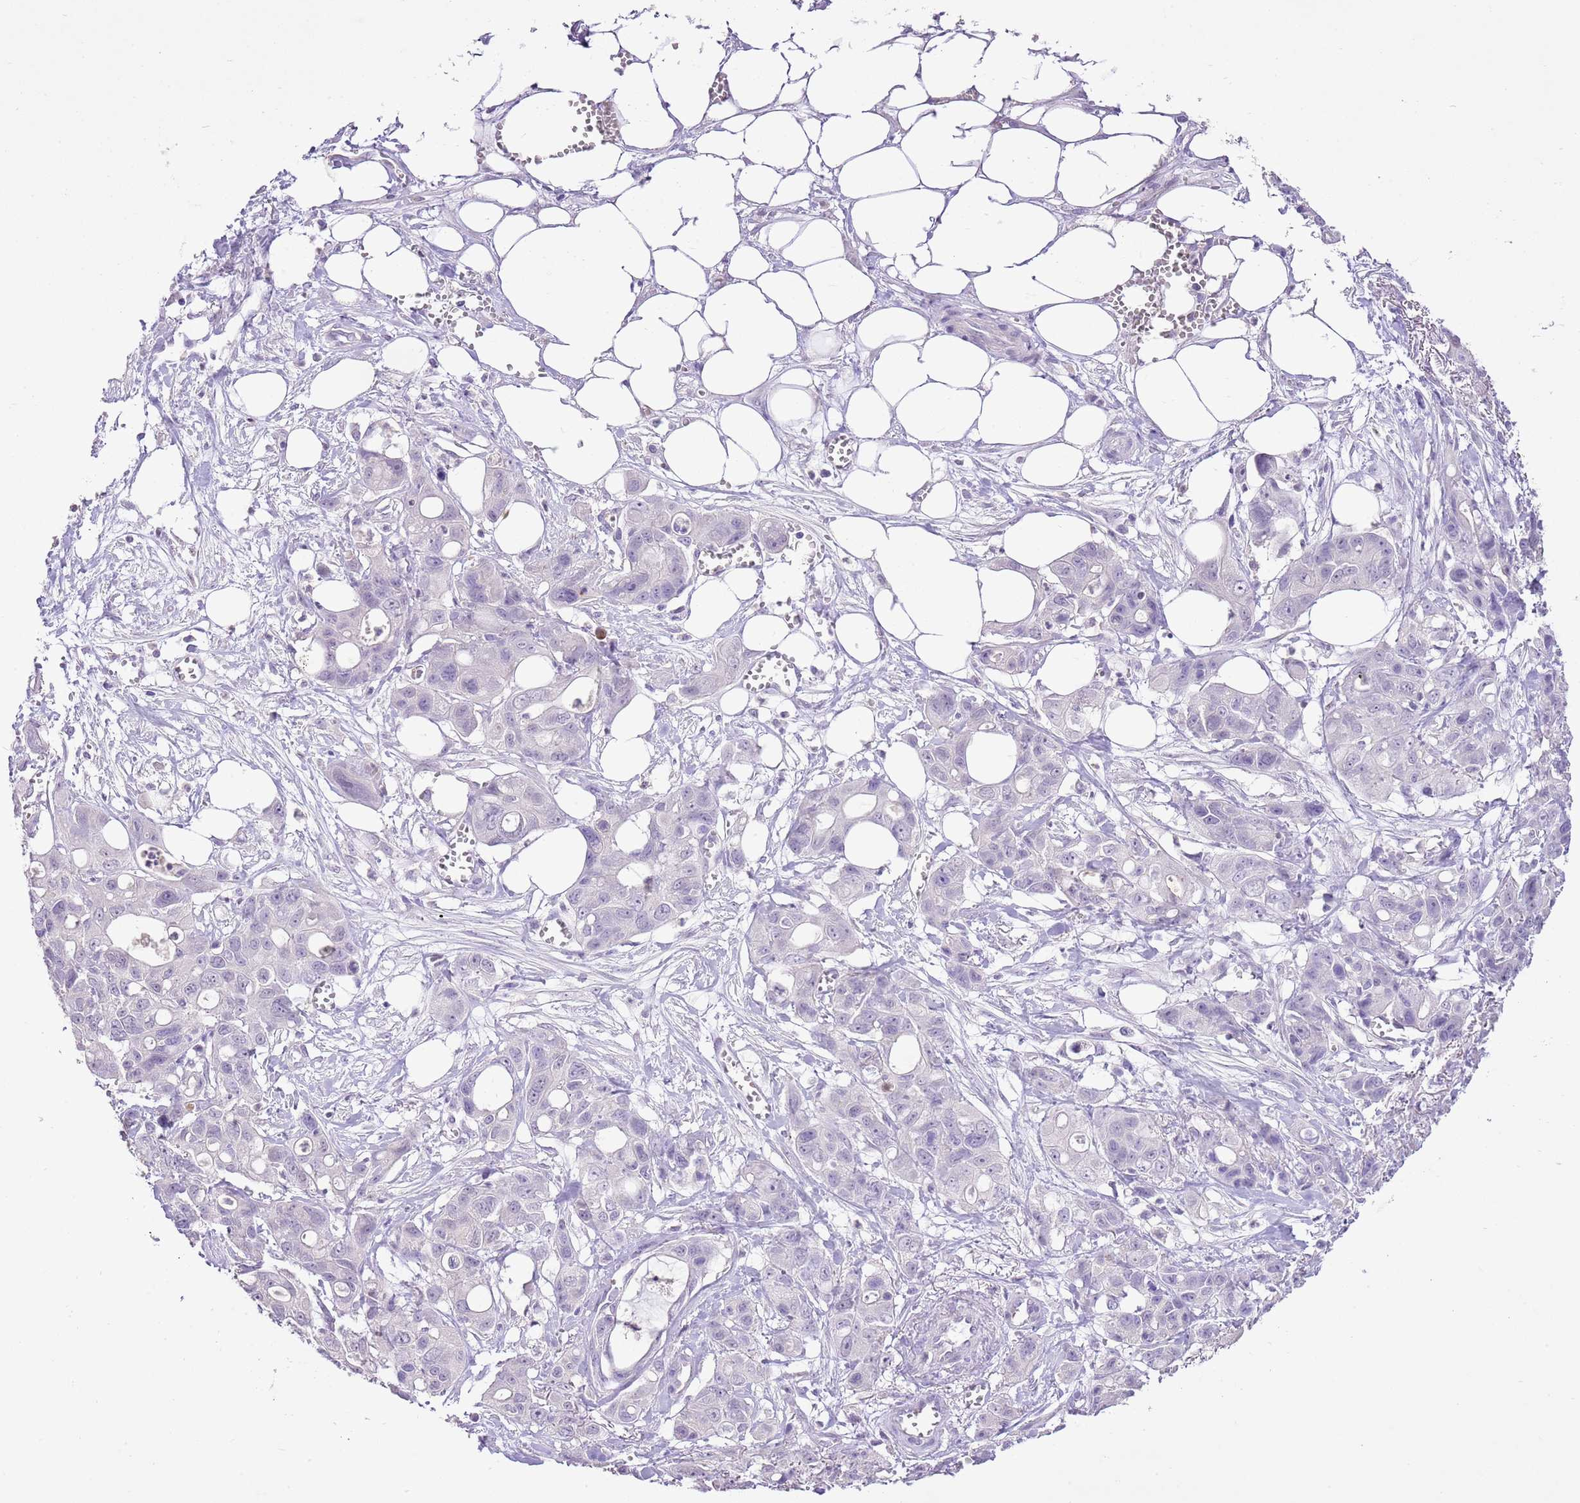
{"staining": {"intensity": "negative", "quantity": "none", "location": "none"}, "tissue": "ovarian cancer", "cell_type": "Tumor cells", "image_type": "cancer", "snomed": [{"axis": "morphology", "description": "Cystadenocarcinoma, mucinous, NOS"}, {"axis": "topography", "description": "Ovary"}], "caption": "DAB immunohistochemical staining of human mucinous cystadenocarcinoma (ovarian) displays no significant expression in tumor cells.", "gene": "XPO7", "patient": {"sex": "female", "age": 70}}